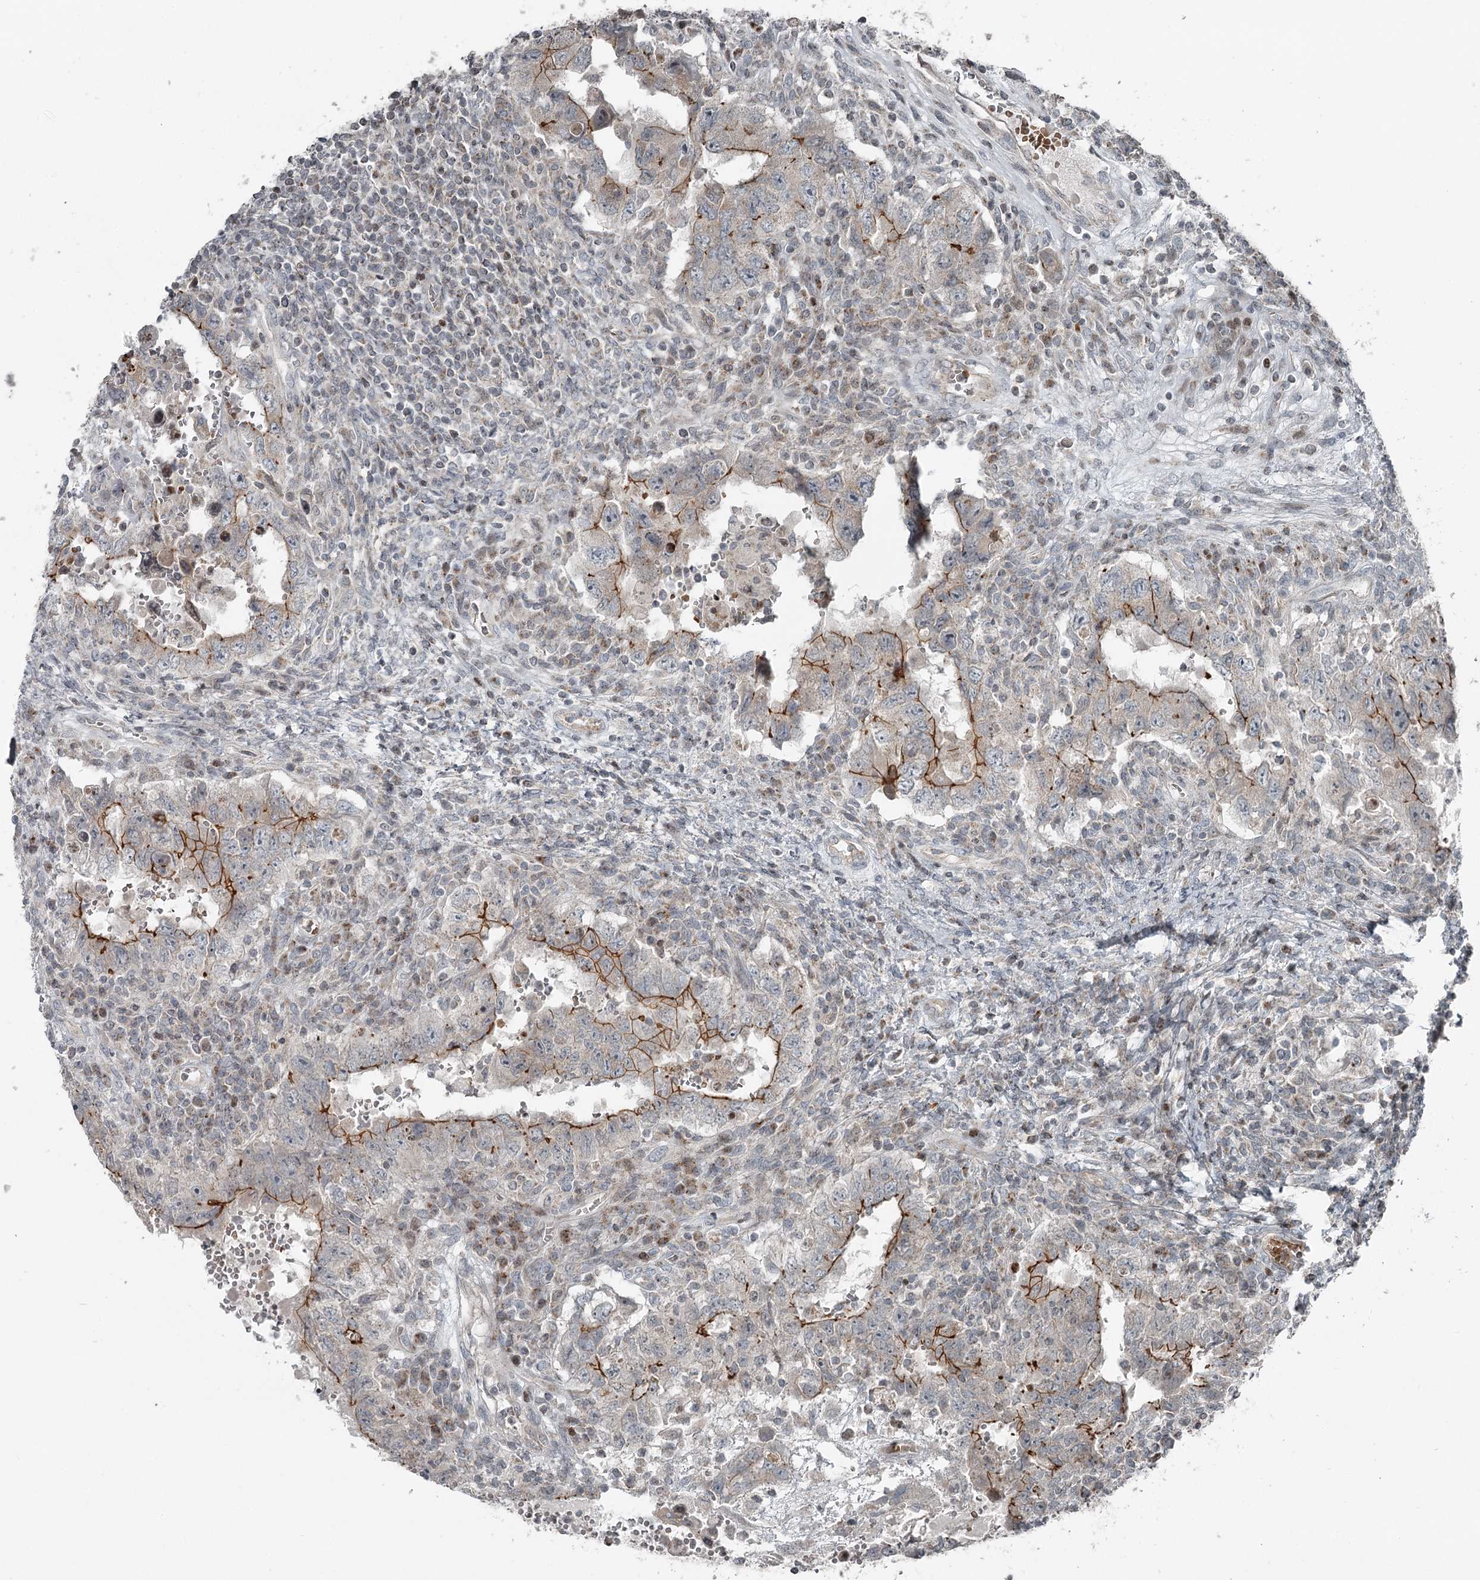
{"staining": {"intensity": "strong", "quantity": "<25%", "location": "cytoplasmic/membranous"}, "tissue": "testis cancer", "cell_type": "Tumor cells", "image_type": "cancer", "snomed": [{"axis": "morphology", "description": "Carcinoma, Embryonal, NOS"}, {"axis": "topography", "description": "Testis"}], "caption": "The image demonstrates immunohistochemical staining of testis cancer. There is strong cytoplasmic/membranous positivity is seen in approximately <25% of tumor cells. (DAB (3,3'-diaminobenzidine) IHC with brightfield microscopy, high magnification).", "gene": "RASSF8", "patient": {"sex": "male", "age": 26}}